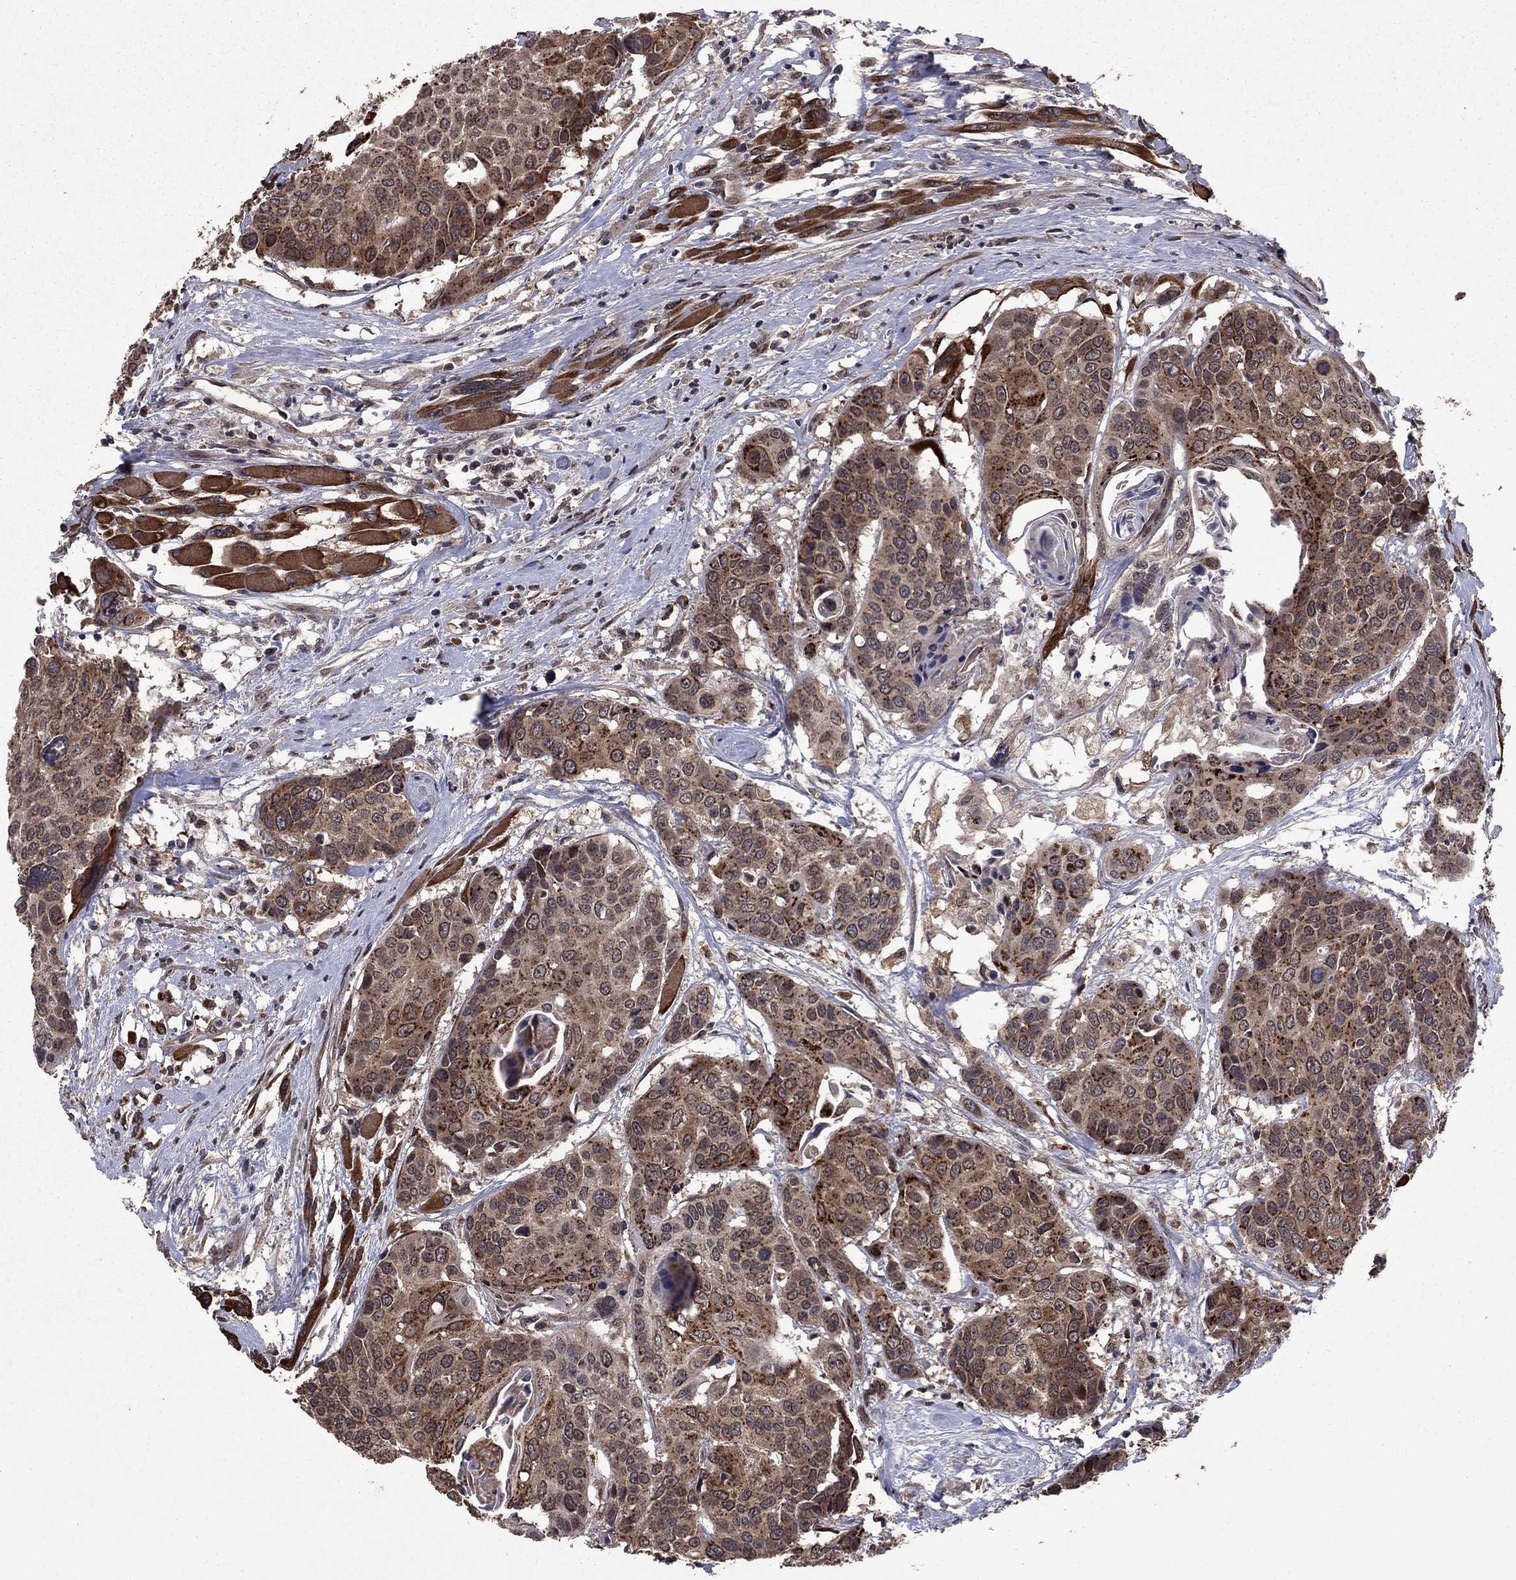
{"staining": {"intensity": "strong", "quantity": ">75%", "location": "cytoplasmic/membranous"}, "tissue": "head and neck cancer", "cell_type": "Tumor cells", "image_type": "cancer", "snomed": [{"axis": "morphology", "description": "Squamous cell carcinoma, NOS"}, {"axis": "topography", "description": "Oral tissue"}, {"axis": "topography", "description": "Head-Neck"}], "caption": "This image reveals immunohistochemistry staining of head and neck cancer (squamous cell carcinoma), with high strong cytoplasmic/membranous positivity in about >75% of tumor cells.", "gene": "DHRS1", "patient": {"sex": "male", "age": 56}}